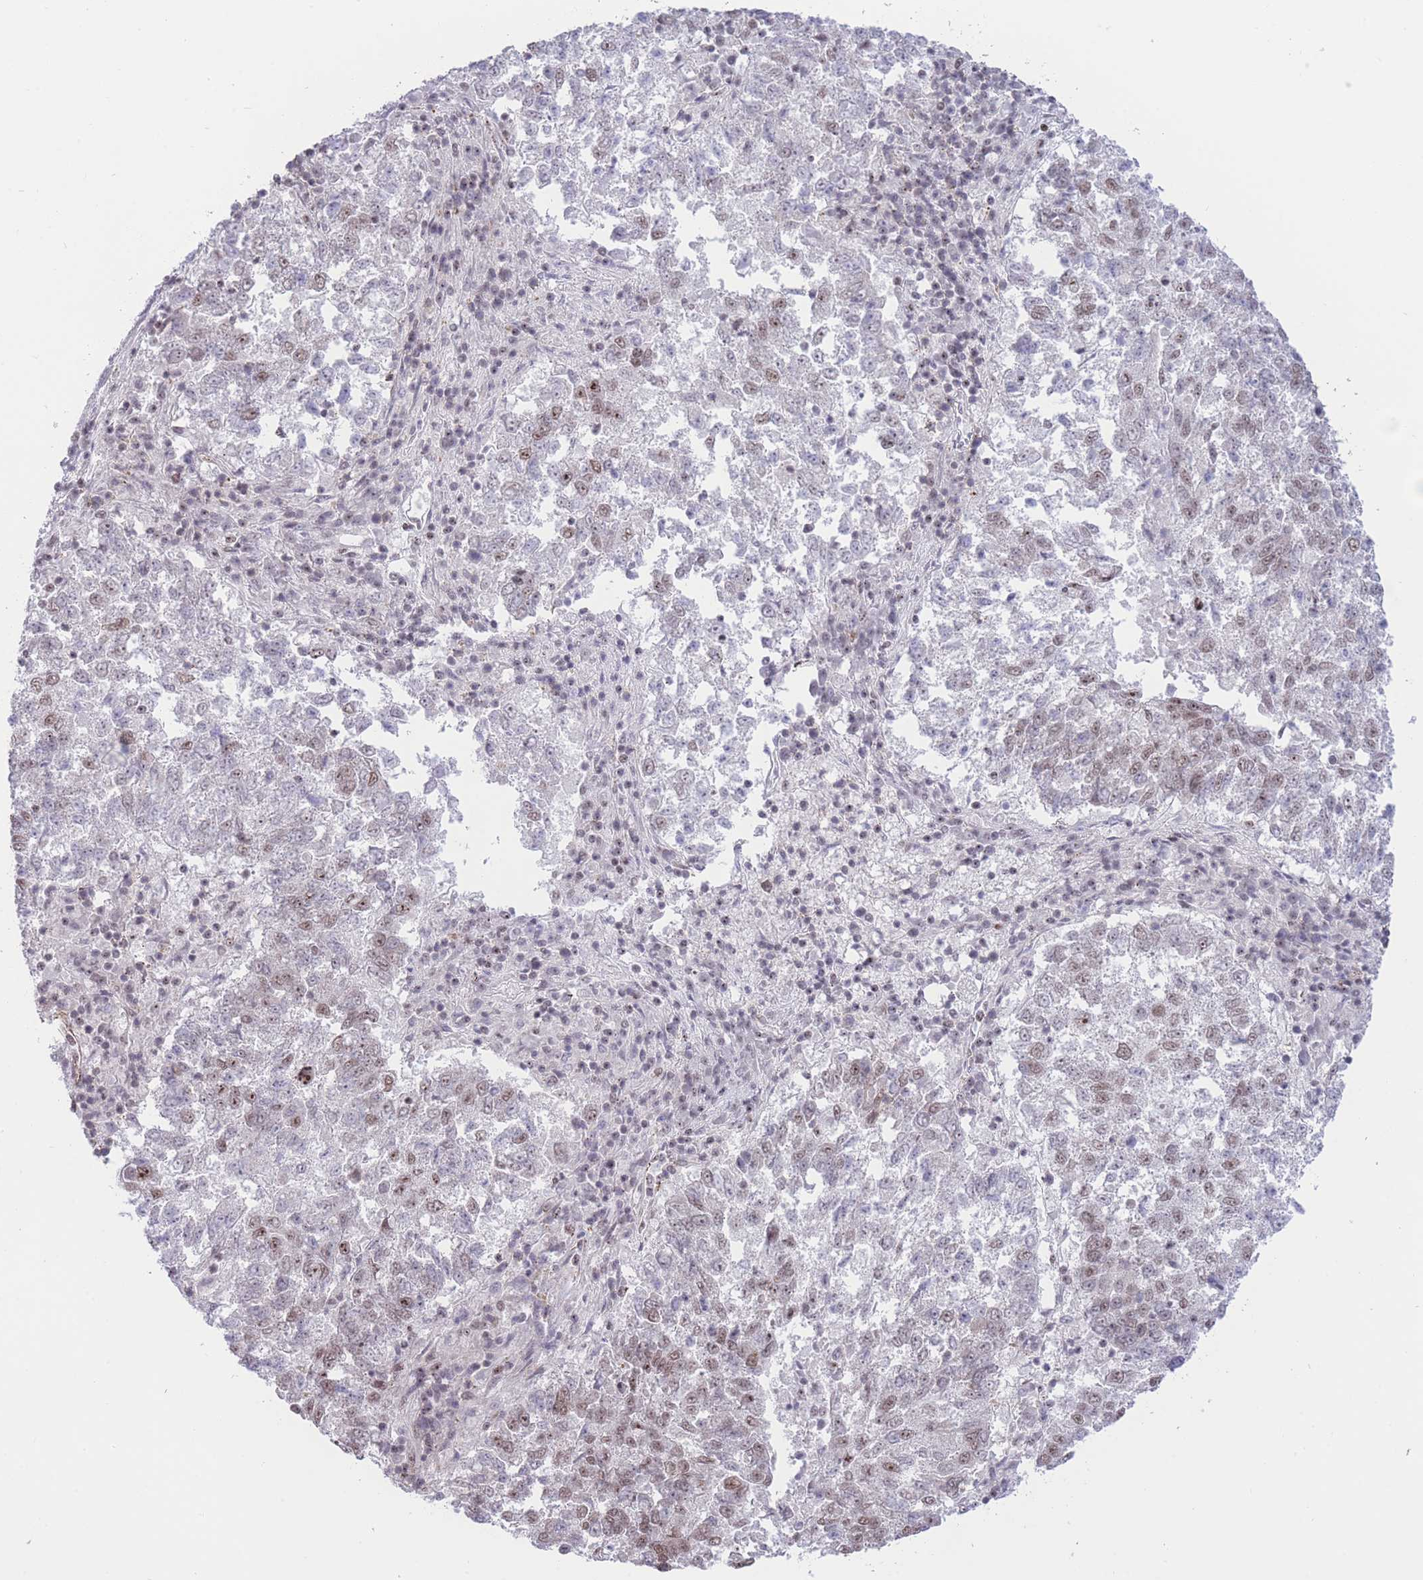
{"staining": {"intensity": "weak", "quantity": "25%-75%", "location": "nuclear"}, "tissue": "lung cancer", "cell_type": "Tumor cells", "image_type": "cancer", "snomed": [{"axis": "morphology", "description": "Squamous cell carcinoma, NOS"}, {"axis": "topography", "description": "Lung"}], "caption": "Immunohistochemistry (IHC) (DAB (3,3'-diaminobenzidine)) staining of lung cancer (squamous cell carcinoma) demonstrates weak nuclear protein expression in about 25%-75% of tumor cells. The staining is performed using DAB (3,3'-diaminobenzidine) brown chromogen to label protein expression. The nuclei are counter-stained blue using hematoxylin.", "gene": "PCIF1", "patient": {"sex": "male", "age": 73}}